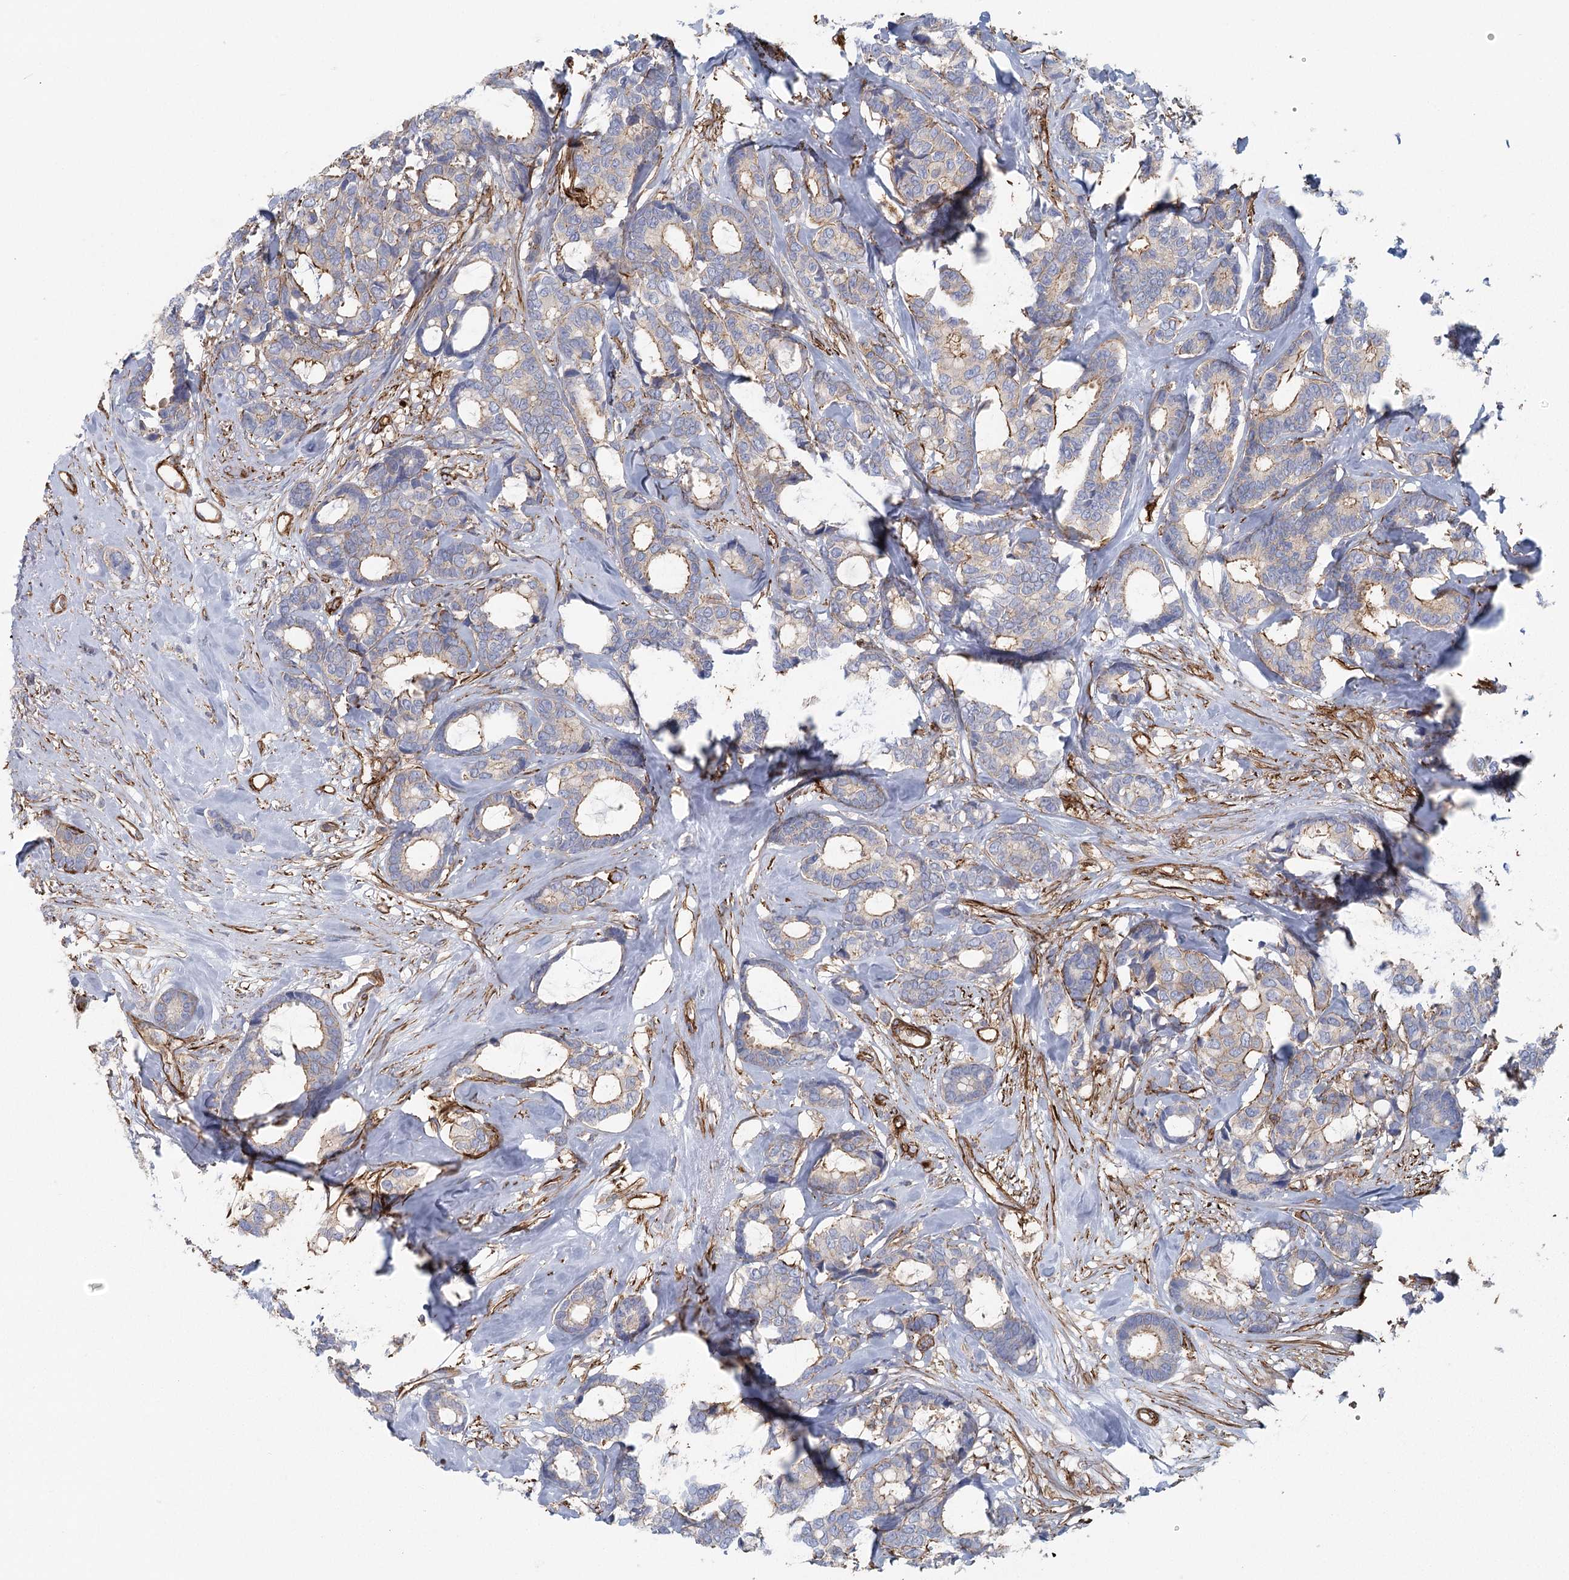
{"staining": {"intensity": "negative", "quantity": "none", "location": "none"}, "tissue": "breast cancer", "cell_type": "Tumor cells", "image_type": "cancer", "snomed": [{"axis": "morphology", "description": "Duct carcinoma"}, {"axis": "topography", "description": "Breast"}], "caption": "Tumor cells show no significant protein expression in breast infiltrating ductal carcinoma.", "gene": "IFT46", "patient": {"sex": "female", "age": 87}}